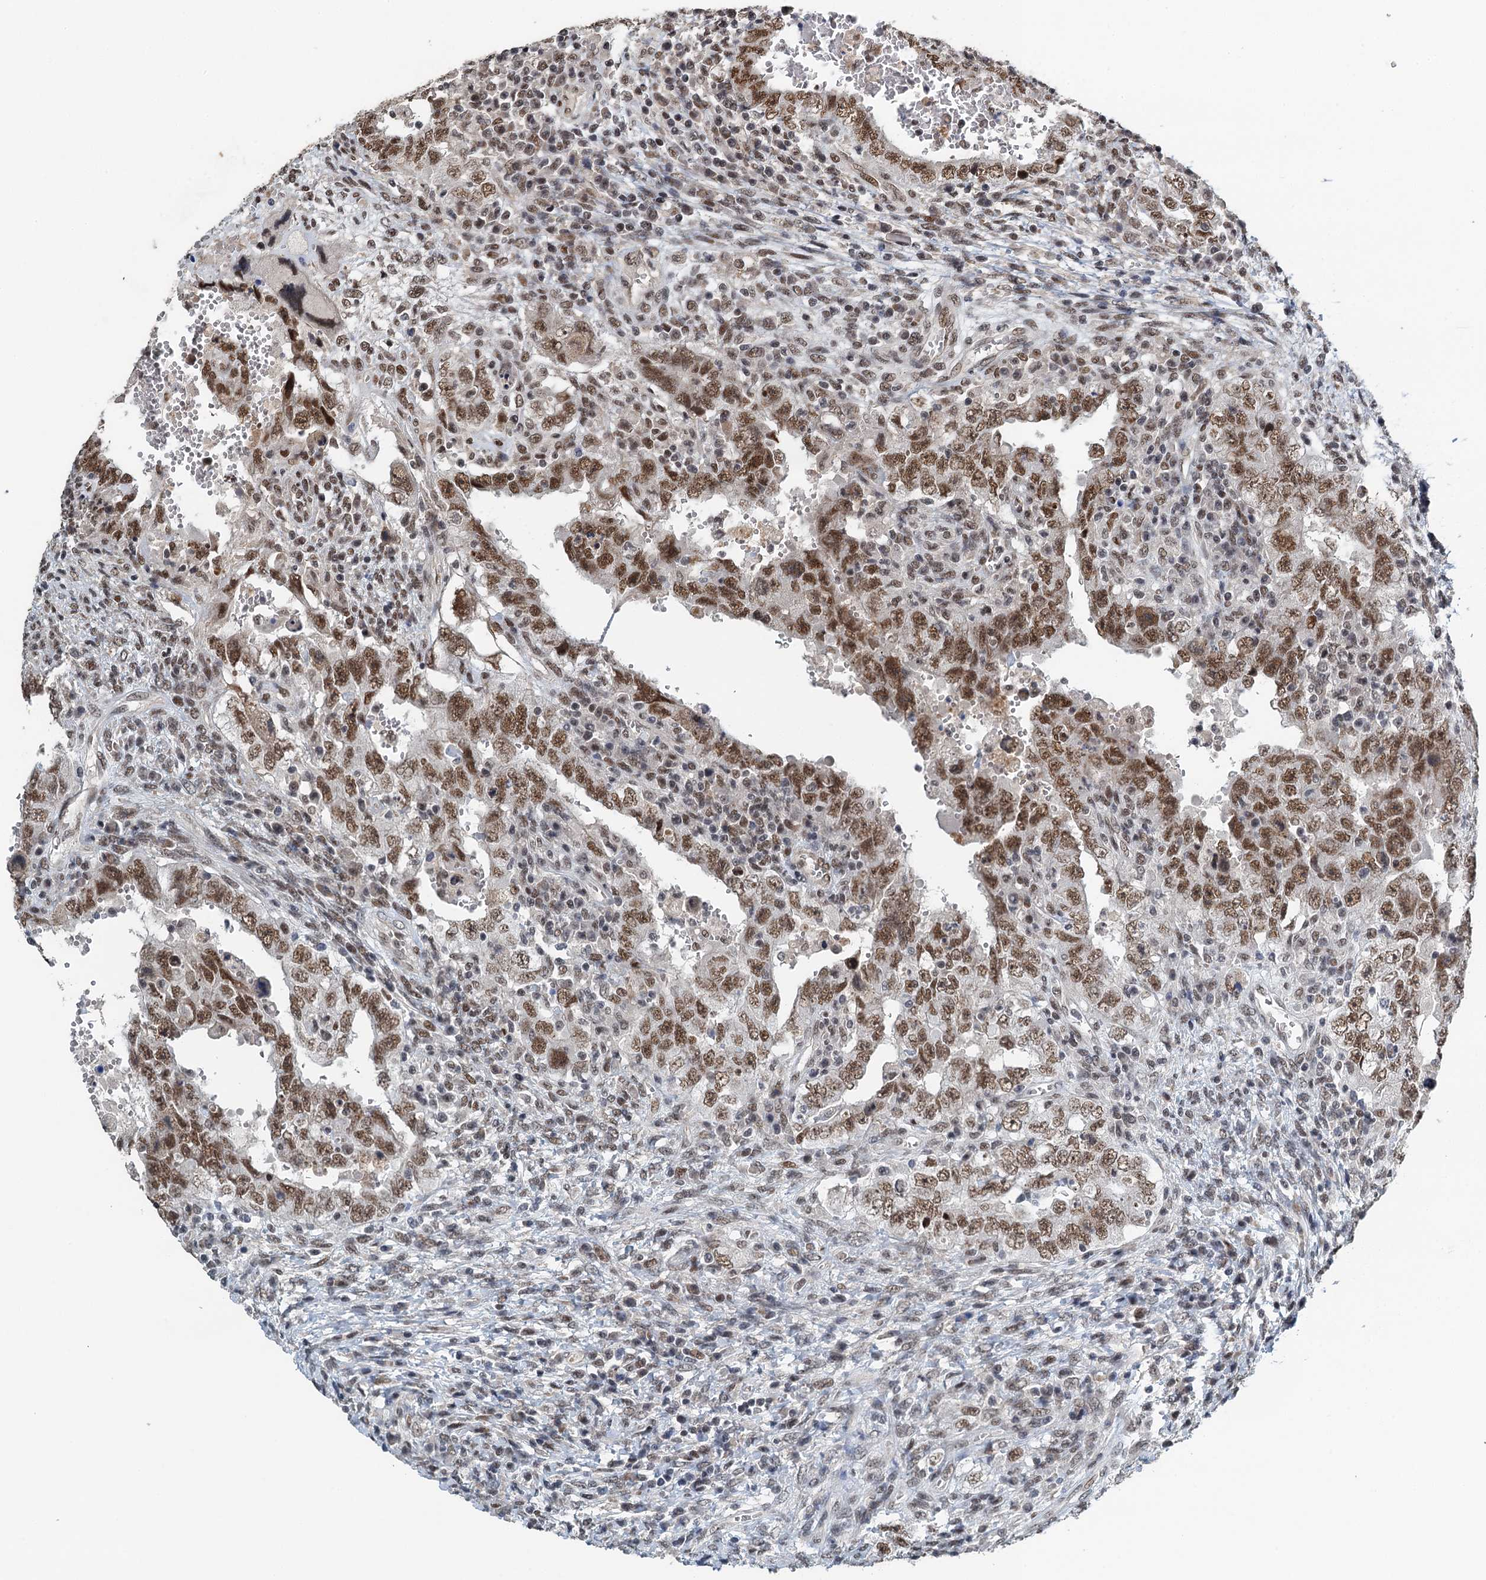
{"staining": {"intensity": "moderate", "quantity": ">75%", "location": "nuclear"}, "tissue": "testis cancer", "cell_type": "Tumor cells", "image_type": "cancer", "snomed": [{"axis": "morphology", "description": "Carcinoma, Embryonal, NOS"}, {"axis": "topography", "description": "Testis"}], "caption": "Testis cancer stained with a brown dye reveals moderate nuclear positive expression in approximately >75% of tumor cells.", "gene": "MTA3", "patient": {"sex": "male", "age": 26}}